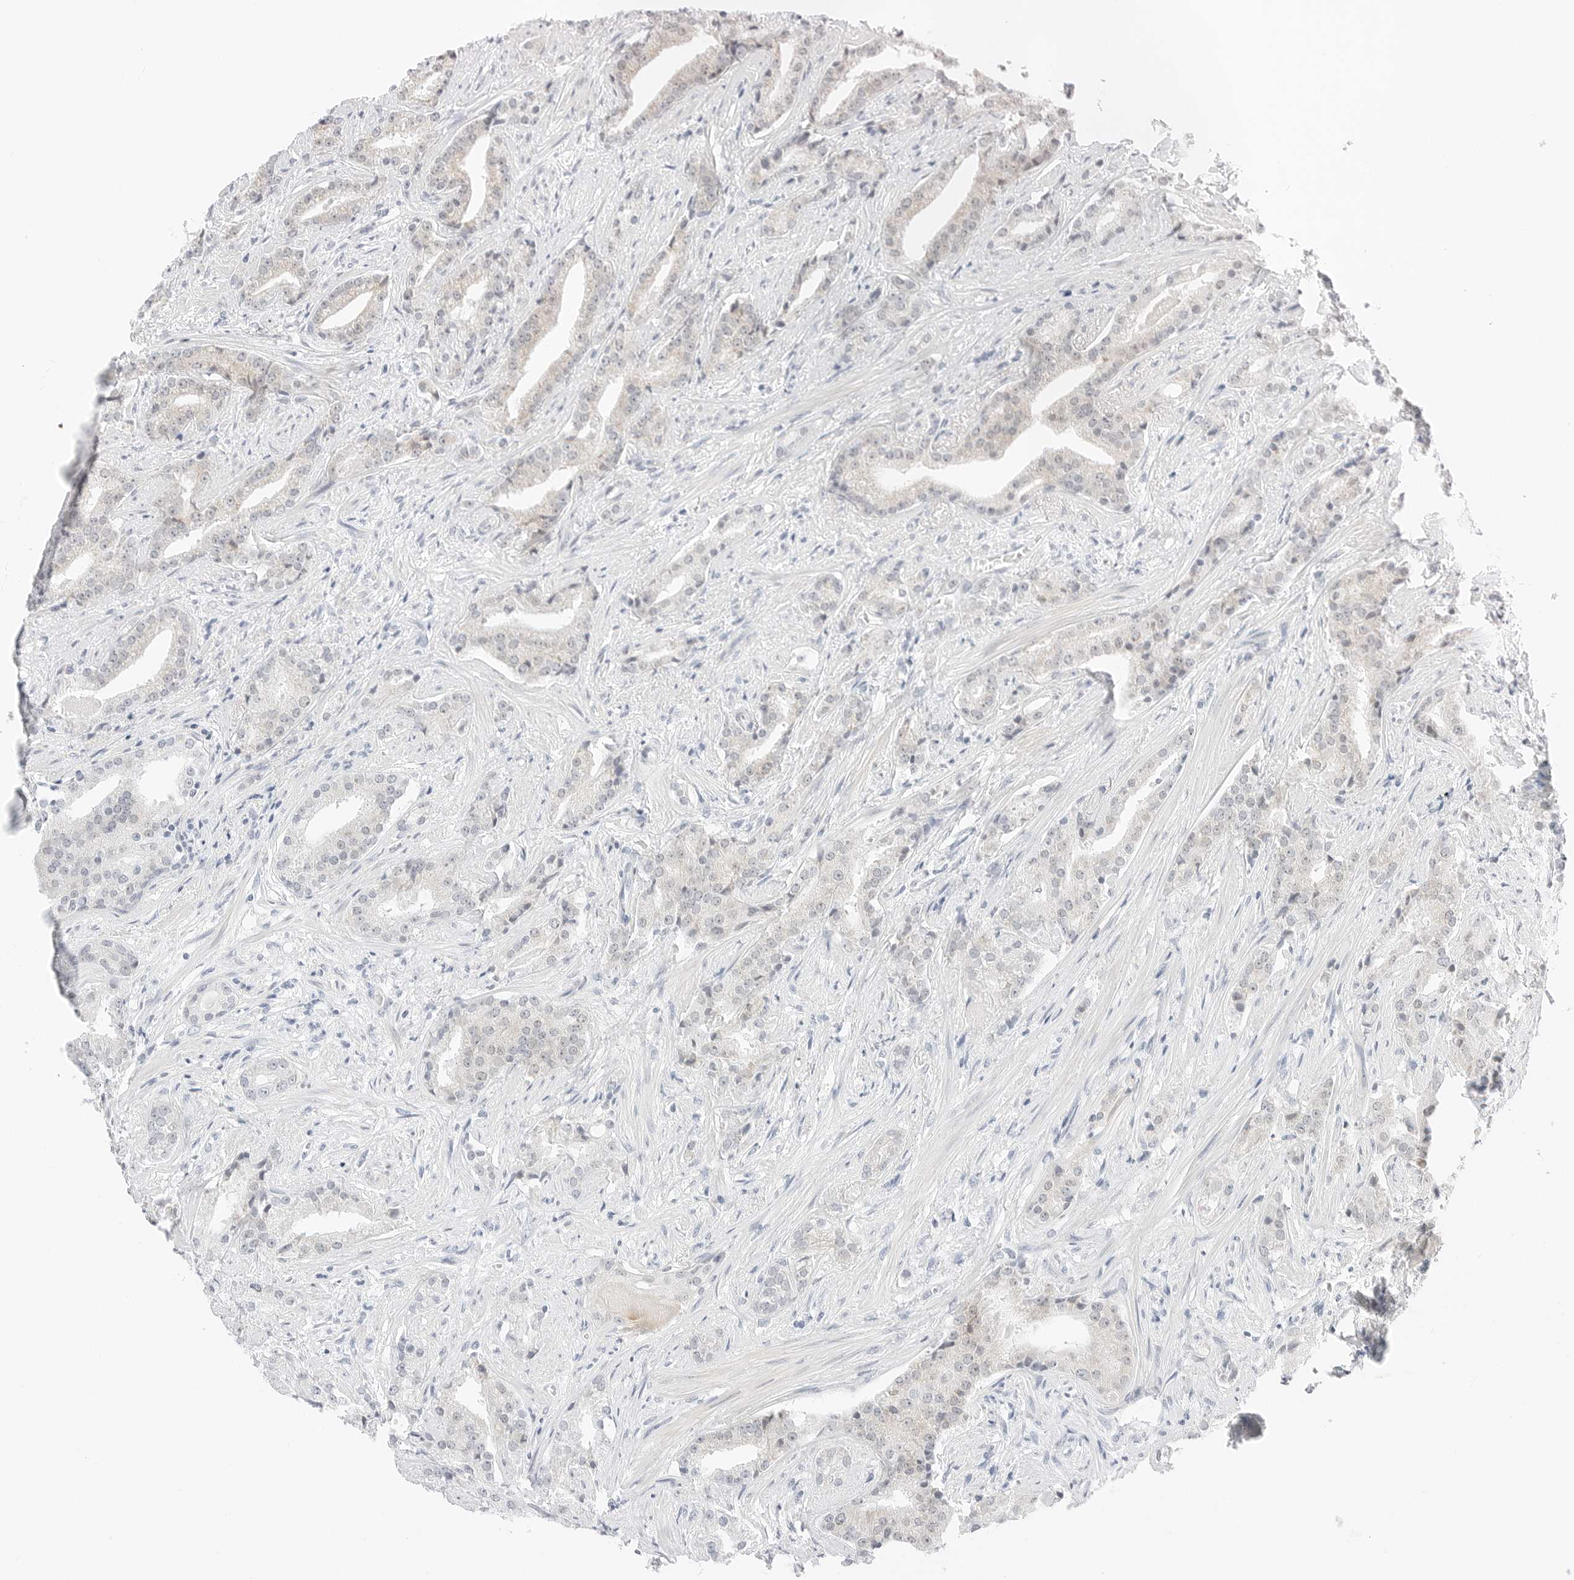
{"staining": {"intensity": "negative", "quantity": "none", "location": "none"}, "tissue": "prostate cancer", "cell_type": "Tumor cells", "image_type": "cancer", "snomed": [{"axis": "morphology", "description": "Adenocarcinoma, Low grade"}, {"axis": "topography", "description": "Prostate"}], "caption": "There is no significant staining in tumor cells of prostate cancer (low-grade adenocarcinoma). The staining was performed using DAB (3,3'-diaminobenzidine) to visualize the protein expression in brown, while the nuclei were stained in blue with hematoxylin (Magnification: 20x).", "gene": "CCSAP", "patient": {"sex": "male", "age": 67}}